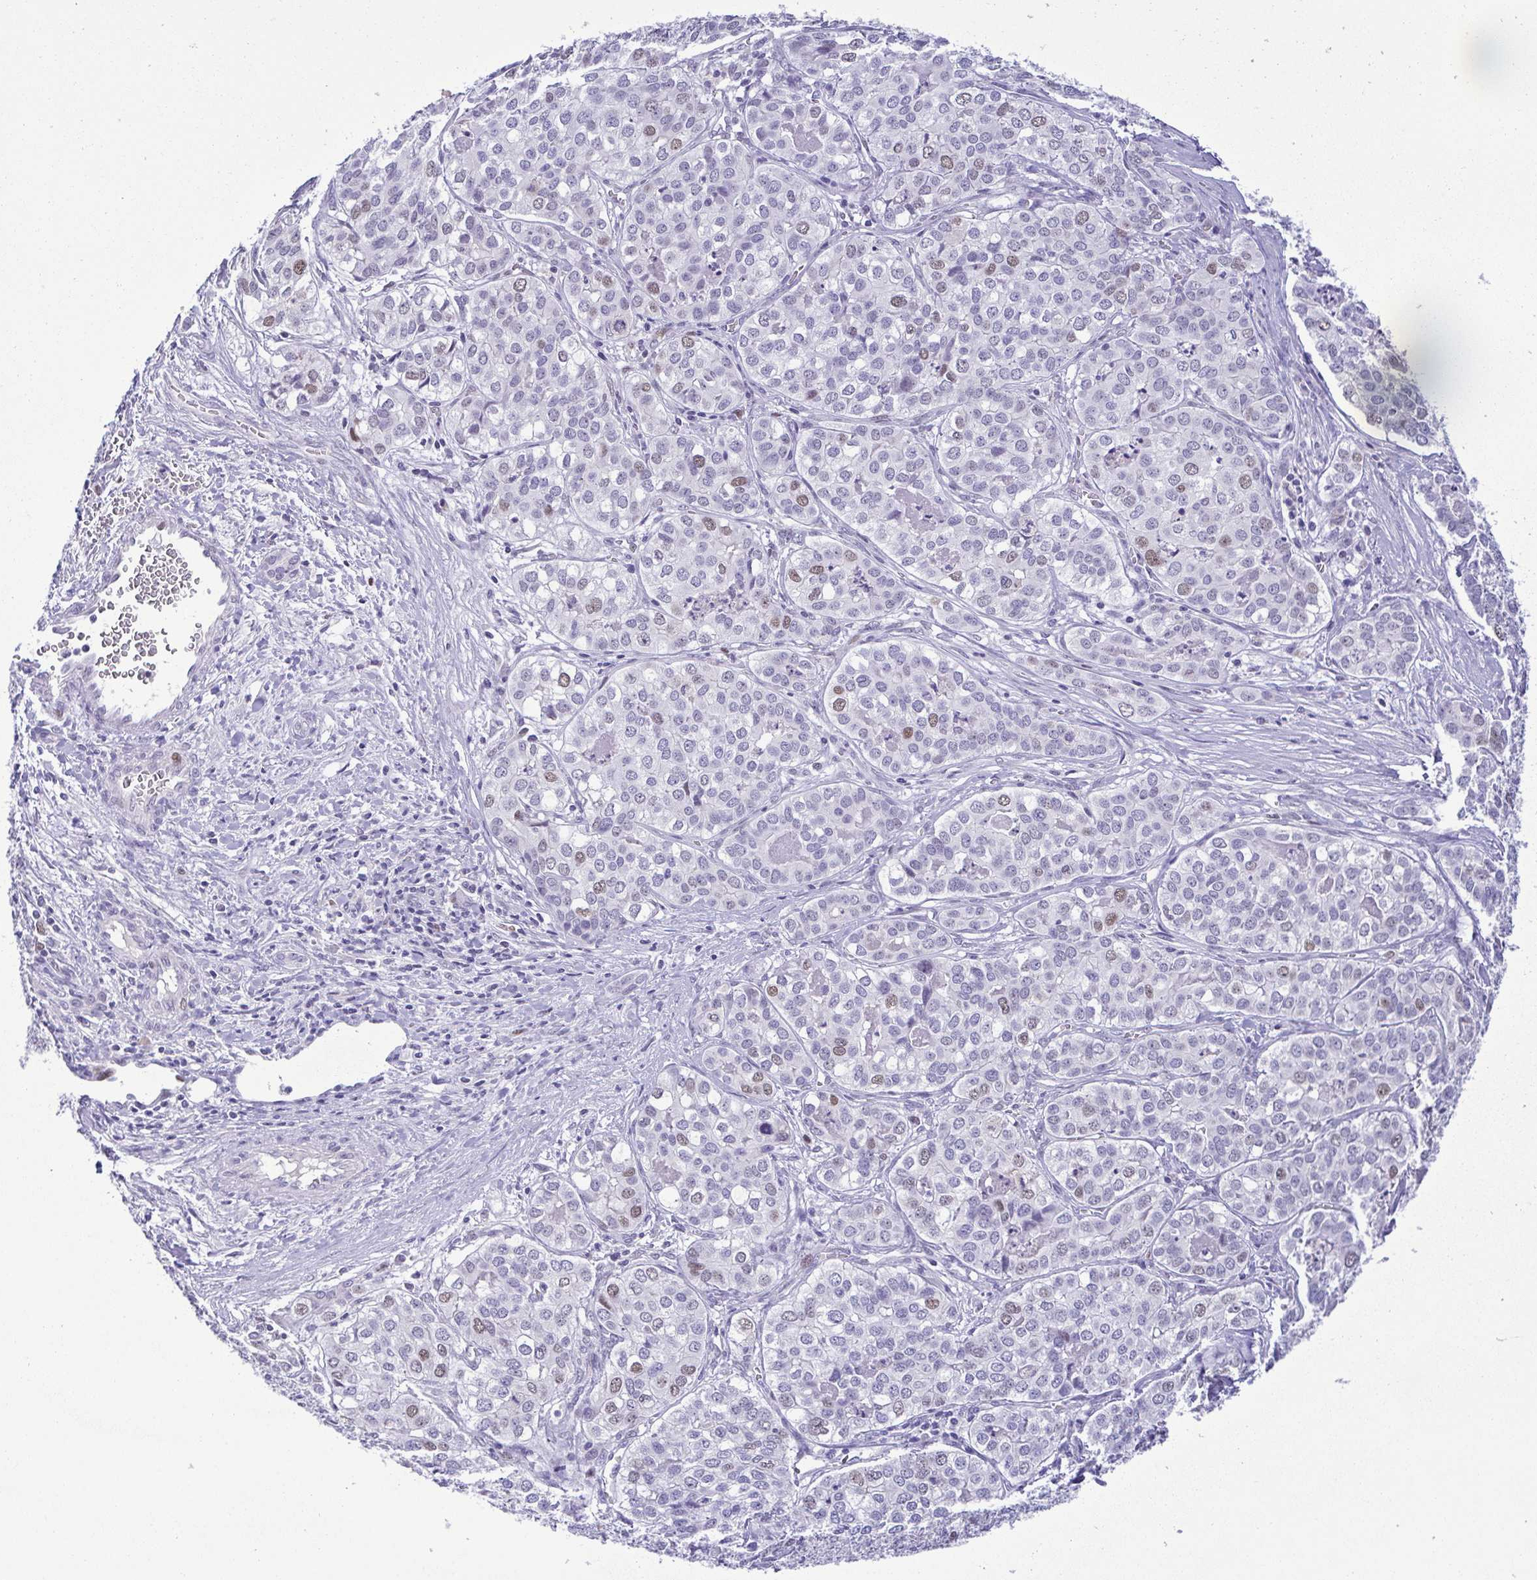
{"staining": {"intensity": "moderate", "quantity": "<25%", "location": "nuclear"}, "tissue": "liver cancer", "cell_type": "Tumor cells", "image_type": "cancer", "snomed": [{"axis": "morphology", "description": "Cholangiocarcinoma"}, {"axis": "topography", "description": "Liver"}], "caption": "High-magnification brightfield microscopy of cholangiocarcinoma (liver) stained with DAB (brown) and counterstained with hematoxylin (blue). tumor cells exhibit moderate nuclear staining is seen in approximately<25% of cells.", "gene": "TIPIN", "patient": {"sex": "male", "age": 56}}